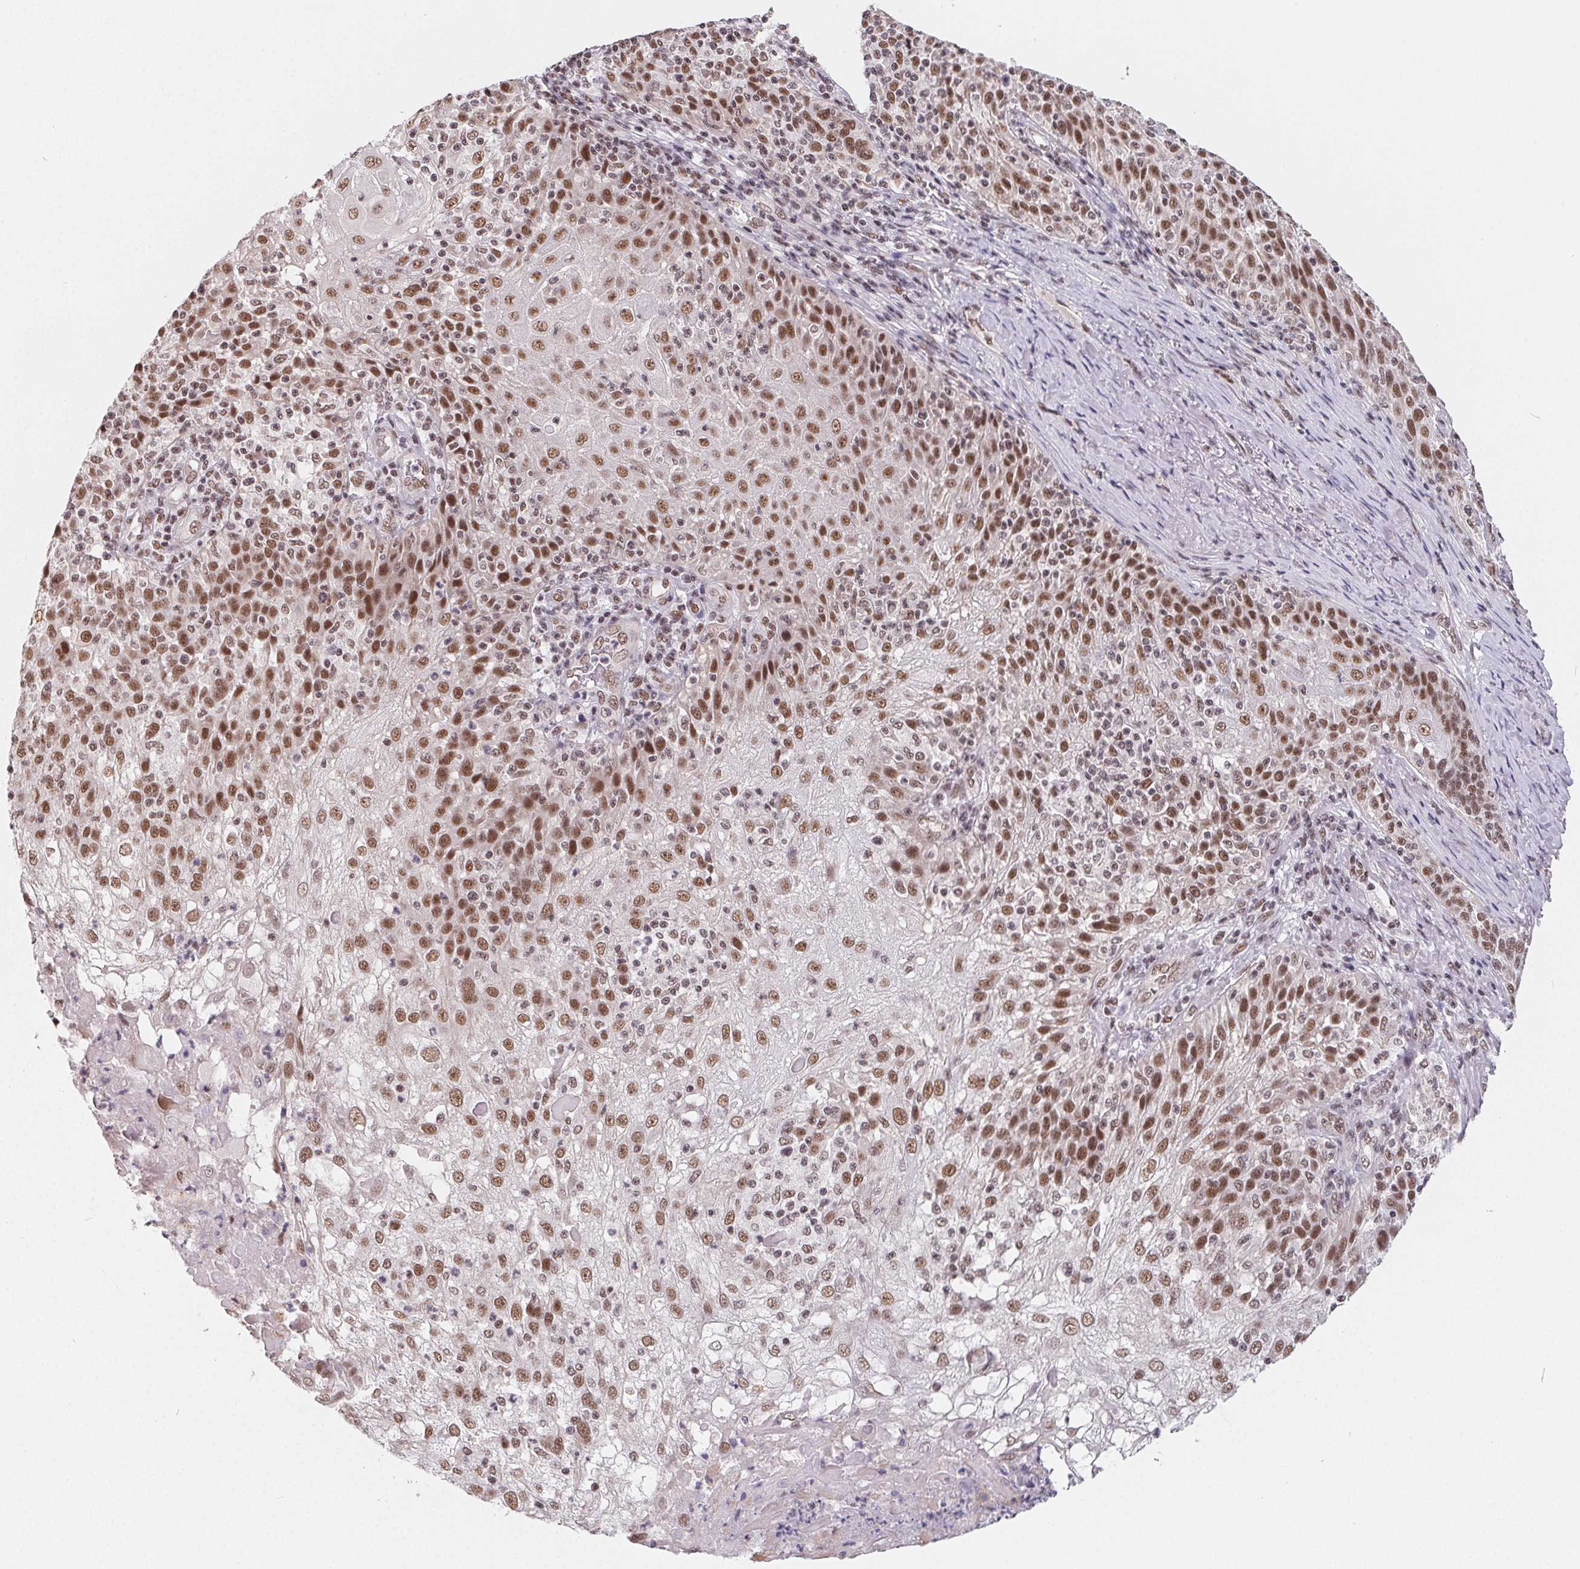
{"staining": {"intensity": "moderate", "quantity": ">75%", "location": "nuclear"}, "tissue": "skin cancer", "cell_type": "Tumor cells", "image_type": "cancer", "snomed": [{"axis": "morphology", "description": "Normal tissue, NOS"}, {"axis": "morphology", "description": "Squamous cell carcinoma, NOS"}, {"axis": "topography", "description": "Skin"}], "caption": "Human squamous cell carcinoma (skin) stained for a protein (brown) reveals moderate nuclear positive staining in approximately >75% of tumor cells.", "gene": "TCERG1", "patient": {"sex": "female", "age": 83}}